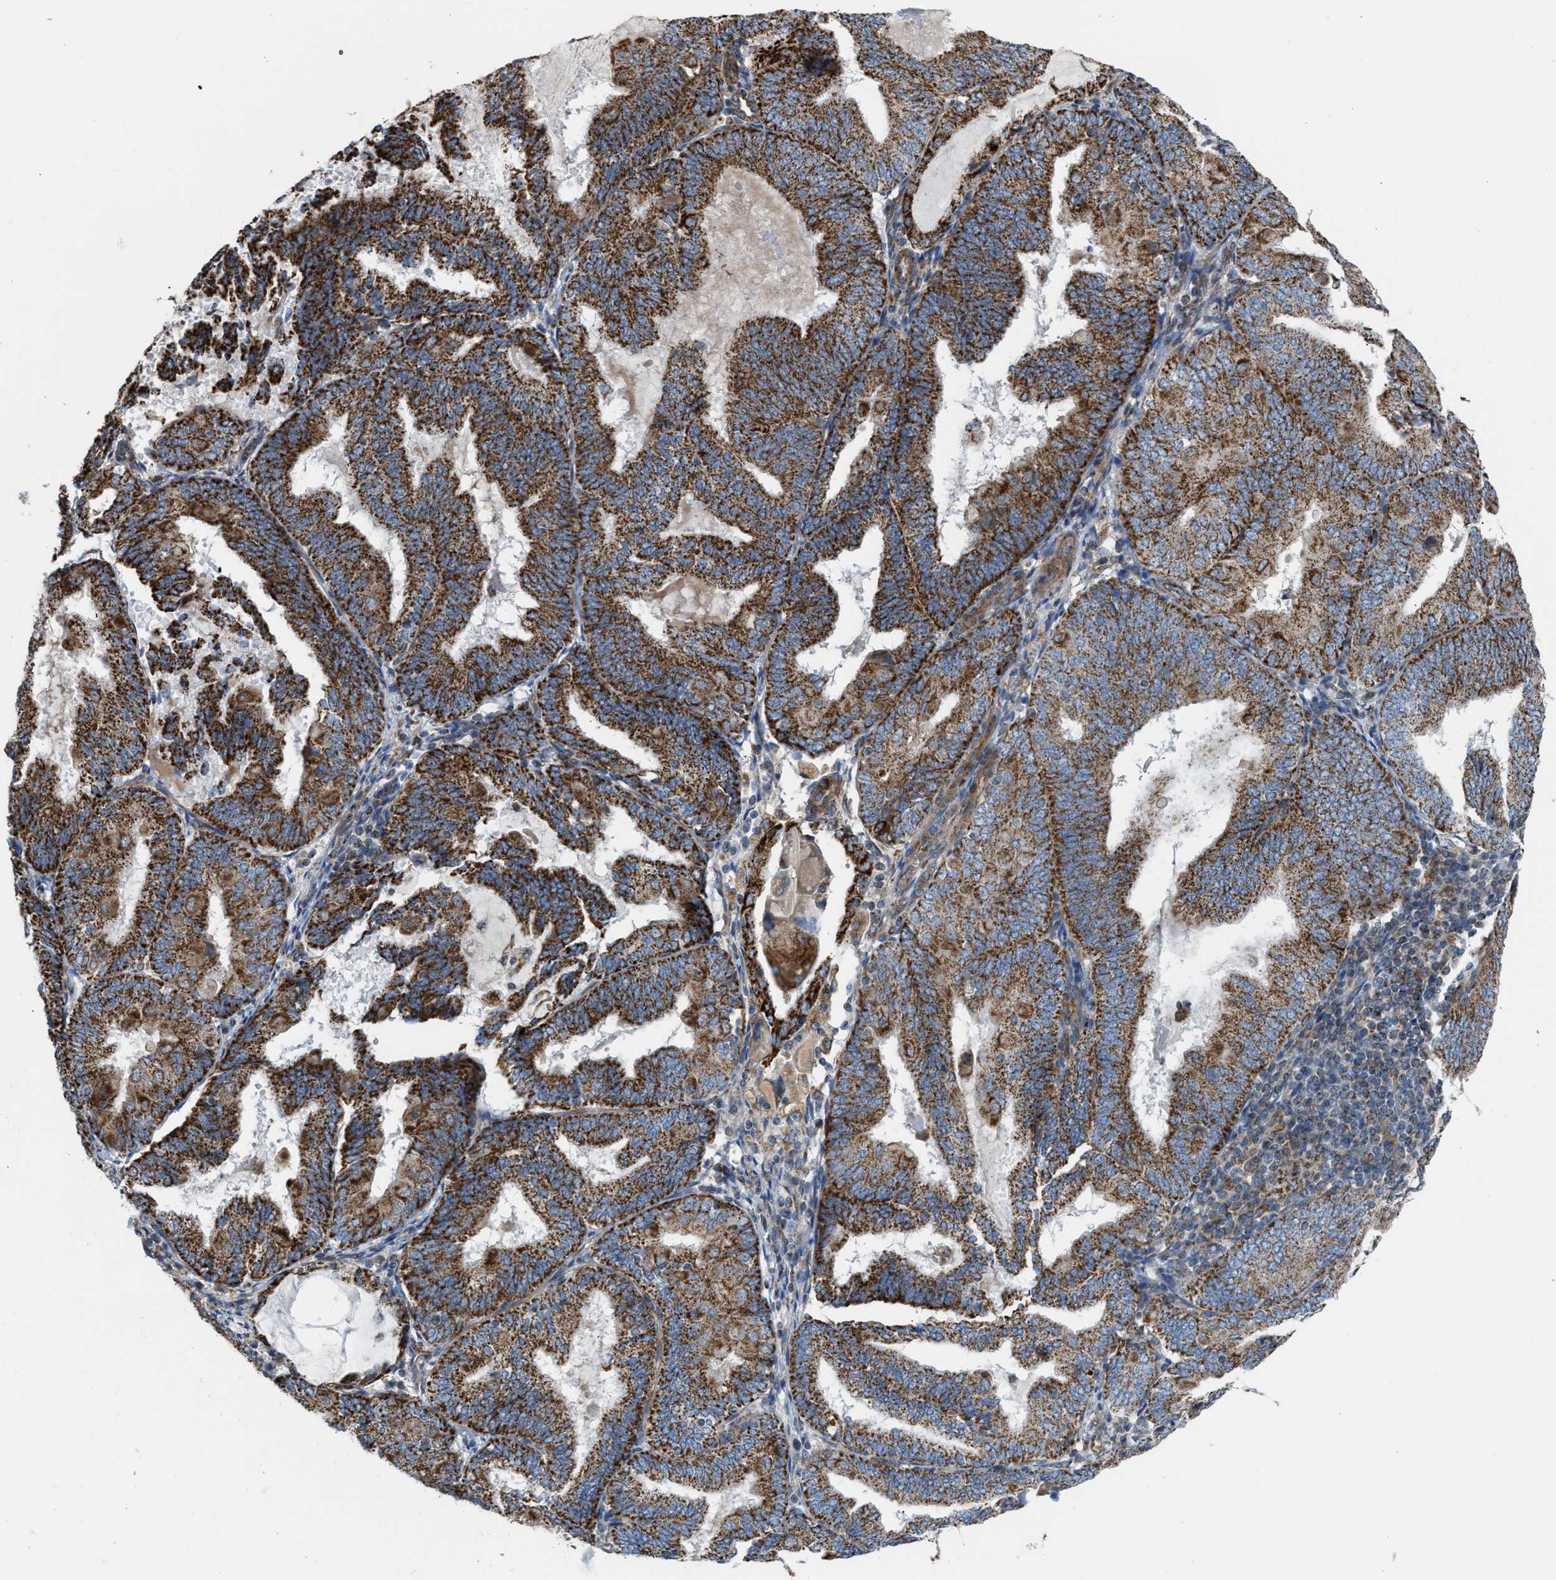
{"staining": {"intensity": "strong", "quantity": ">75%", "location": "cytoplasmic/membranous"}, "tissue": "endometrial cancer", "cell_type": "Tumor cells", "image_type": "cancer", "snomed": [{"axis": "morphology", "description": "Adenocarcinoma, NOS"}, {"axis": "topography", "description": "Endometrium"}], "caption": "Immunohistochemical staining of human endometrial cancer (adenocarcinoma) reveals high levels of strong cytoplasmic/membranous positivity in approximately >75% of tumor cells. The protein of interest is stained brown, and the nuclei are stained in blue (DAB IHC with brightfield microscopy, high magnification).", "gene": "SLC10A3", "patient": {"sex": "female", "age": 81}}